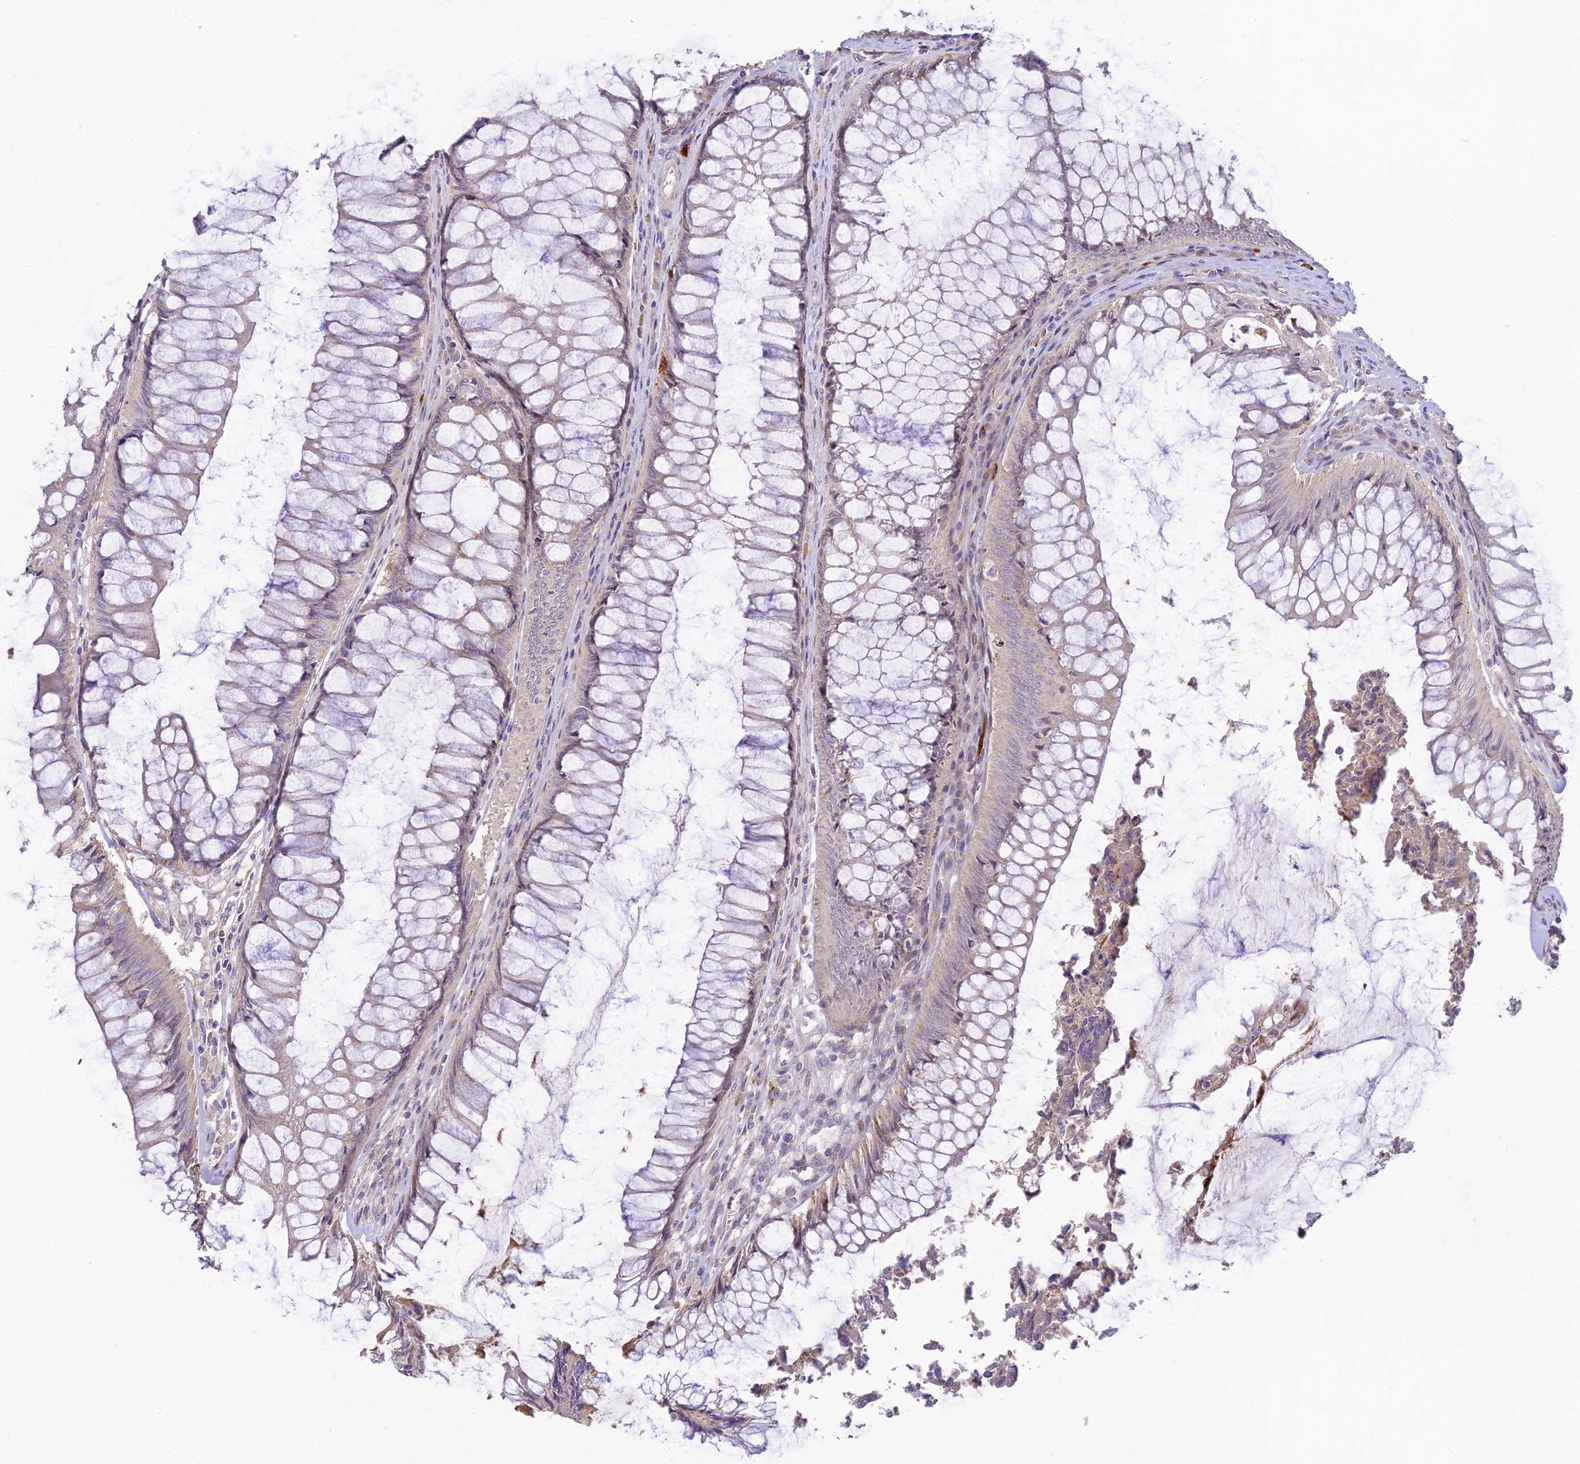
{"staining": {"intensity": "negative", "quantity": "none", "location": "none"}, "tissue": "colorectal cancer", "cell_type": "Tumor cells", "image_type": "cancer", "snomed": [{"axis": "morphology", "description": "Adenocarcinoma, NOS"}, {"axis": "topography", "description": "Colon"}], "caption": "This image is of colorectal adenocarcinoma stained with immunohistochemistry (IHC) to label a protein in brown with the nuclei are counter-stained blue. There is no expression in tumor cells.", "gene": "ASPDH", "patient": {"sex": "female", "age": 67}}